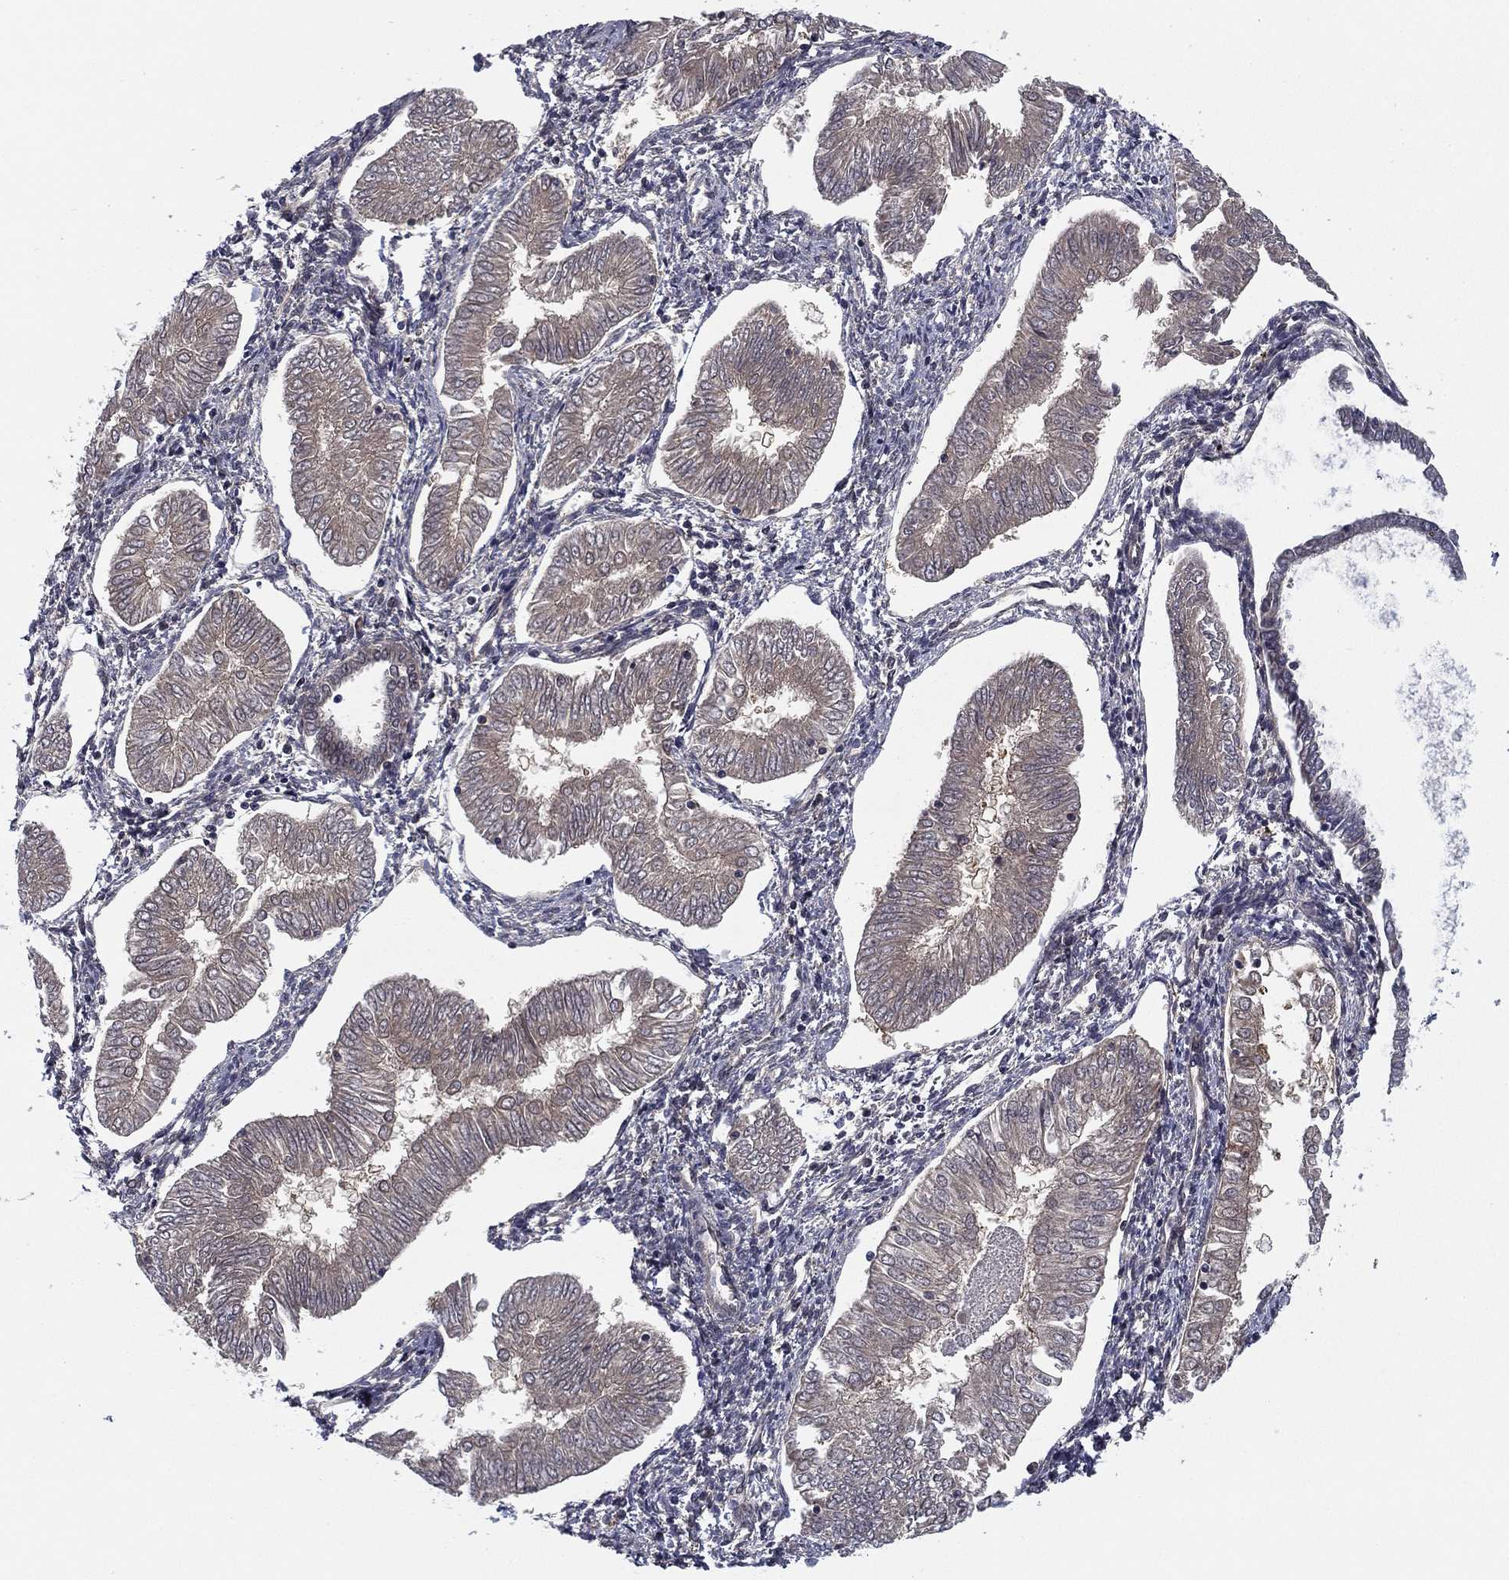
{"staining": {"intensity": "weak", "quantity": "25%-75%", "location": "cytoplasmic/membranous"}, "tissue": "endometrial cancer", "cell_type": "Tumor cells", "image_type": "cancer", "snomed": [{"axis": "morphology", "description": "Adenocarcinoma, NOS"}, {"axis": "topography", "description": "Endometrium"}], "caption": "A low amount of weak cytoplasmic/membranous positivity is appreciated in about 25%-75% of tumor cells in endometrial adenocarcinoma tissue.", "gene": "REXO5", "patient": {"sex": "female", "age": 53}}